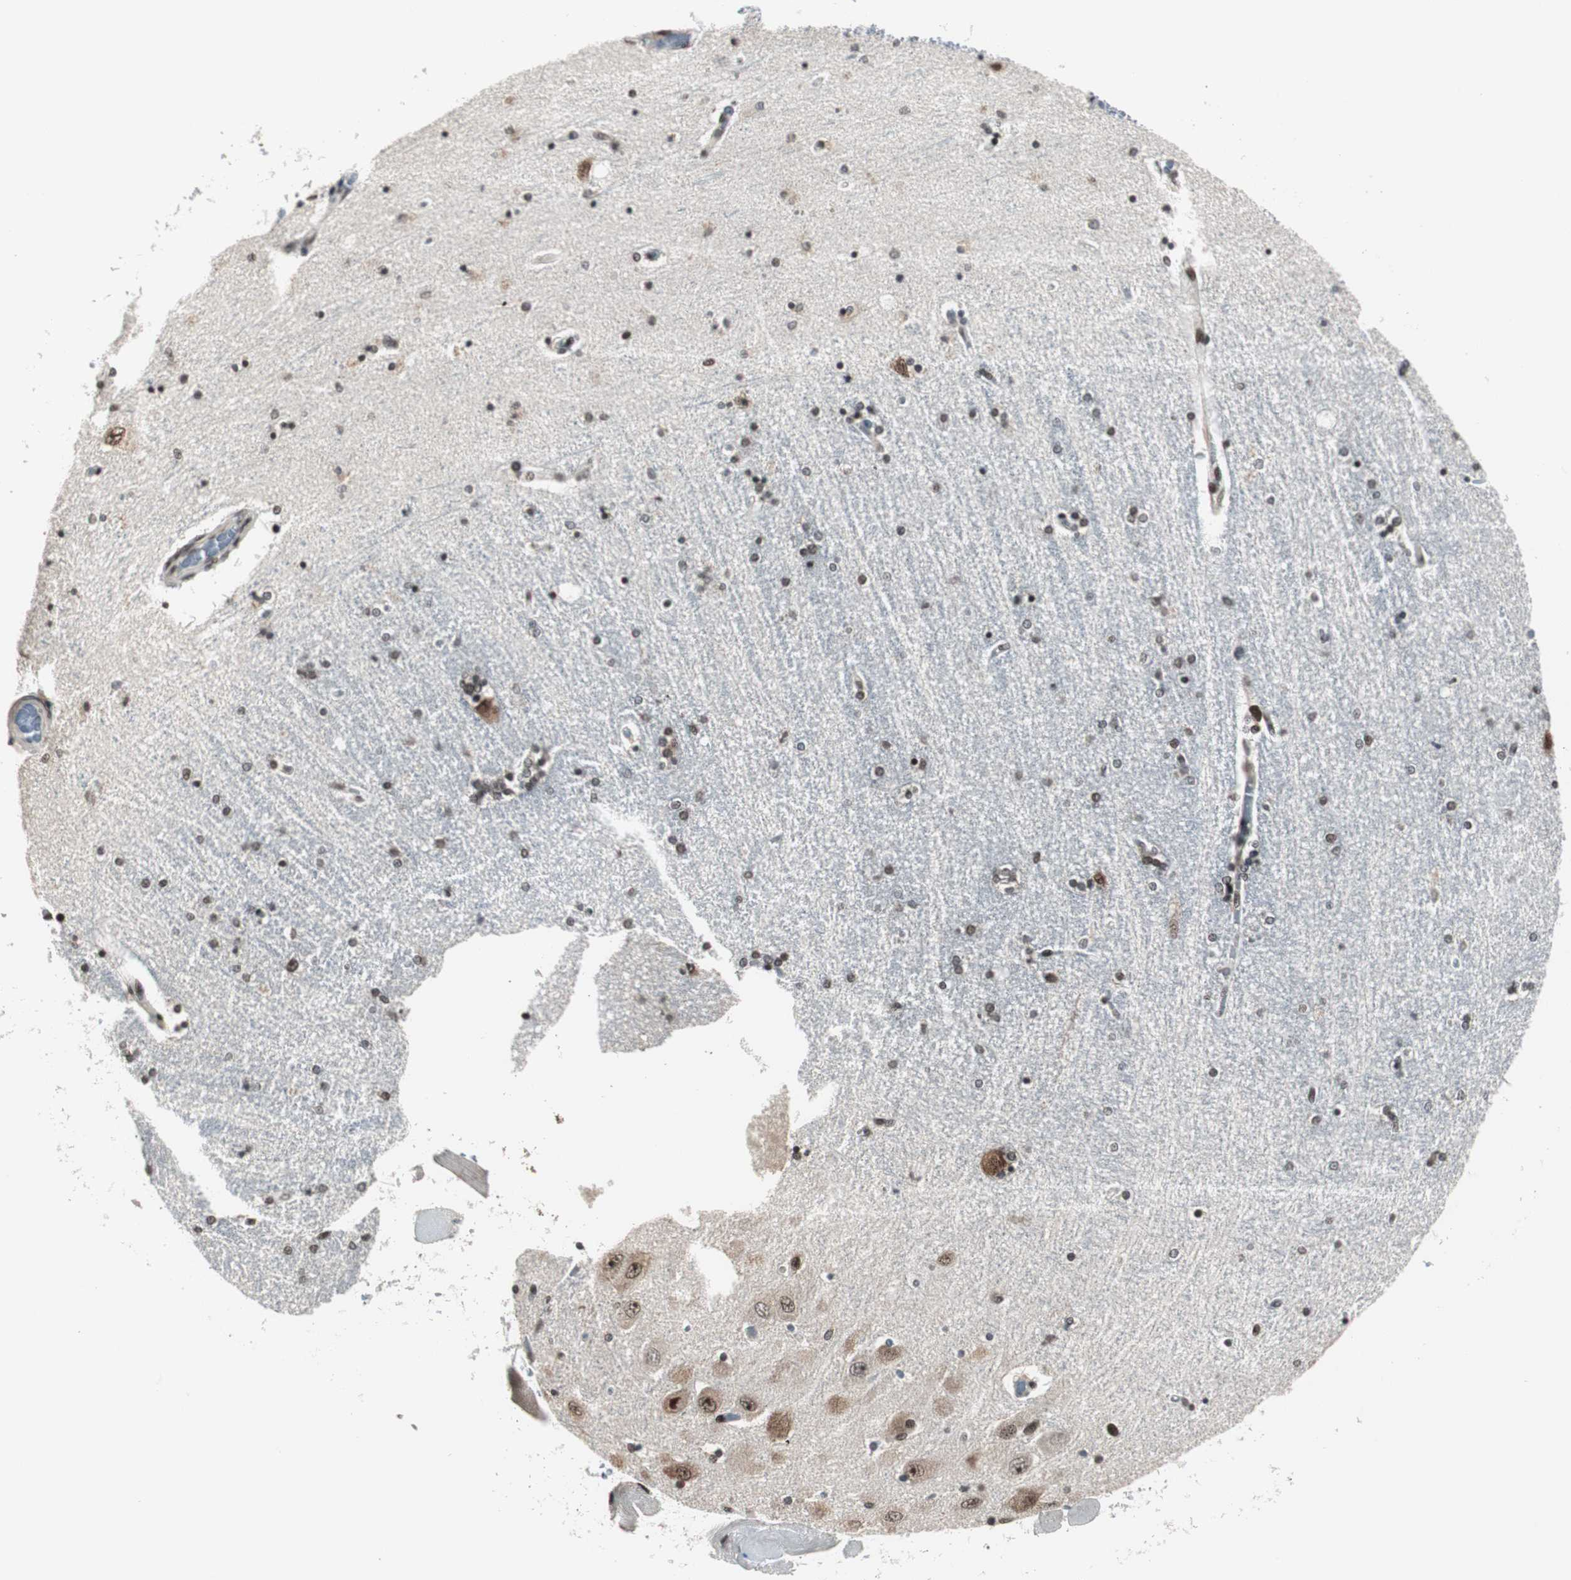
{"staining": {"intensity": "strong", "quantity": "25%-75%", "location": "nuclear"}, "tissue": "hippocampus", "cell_type": "Glial cells", "image_type": "normal", "snomed": [{"axis": "morphology", "description": "Normal tissue, NOS"}, {"axis": "topography", "description": "Hippocampus"}], "caption": "Hippocampus stained with DAB (3,3'-diaminobenzidine) immunohistochemistry demonstrates high levels of strong nuclear staining in about 25%-75% of glial cells.", "gene": "CDK9", "patient": {"sex": "female", "age": 54}}